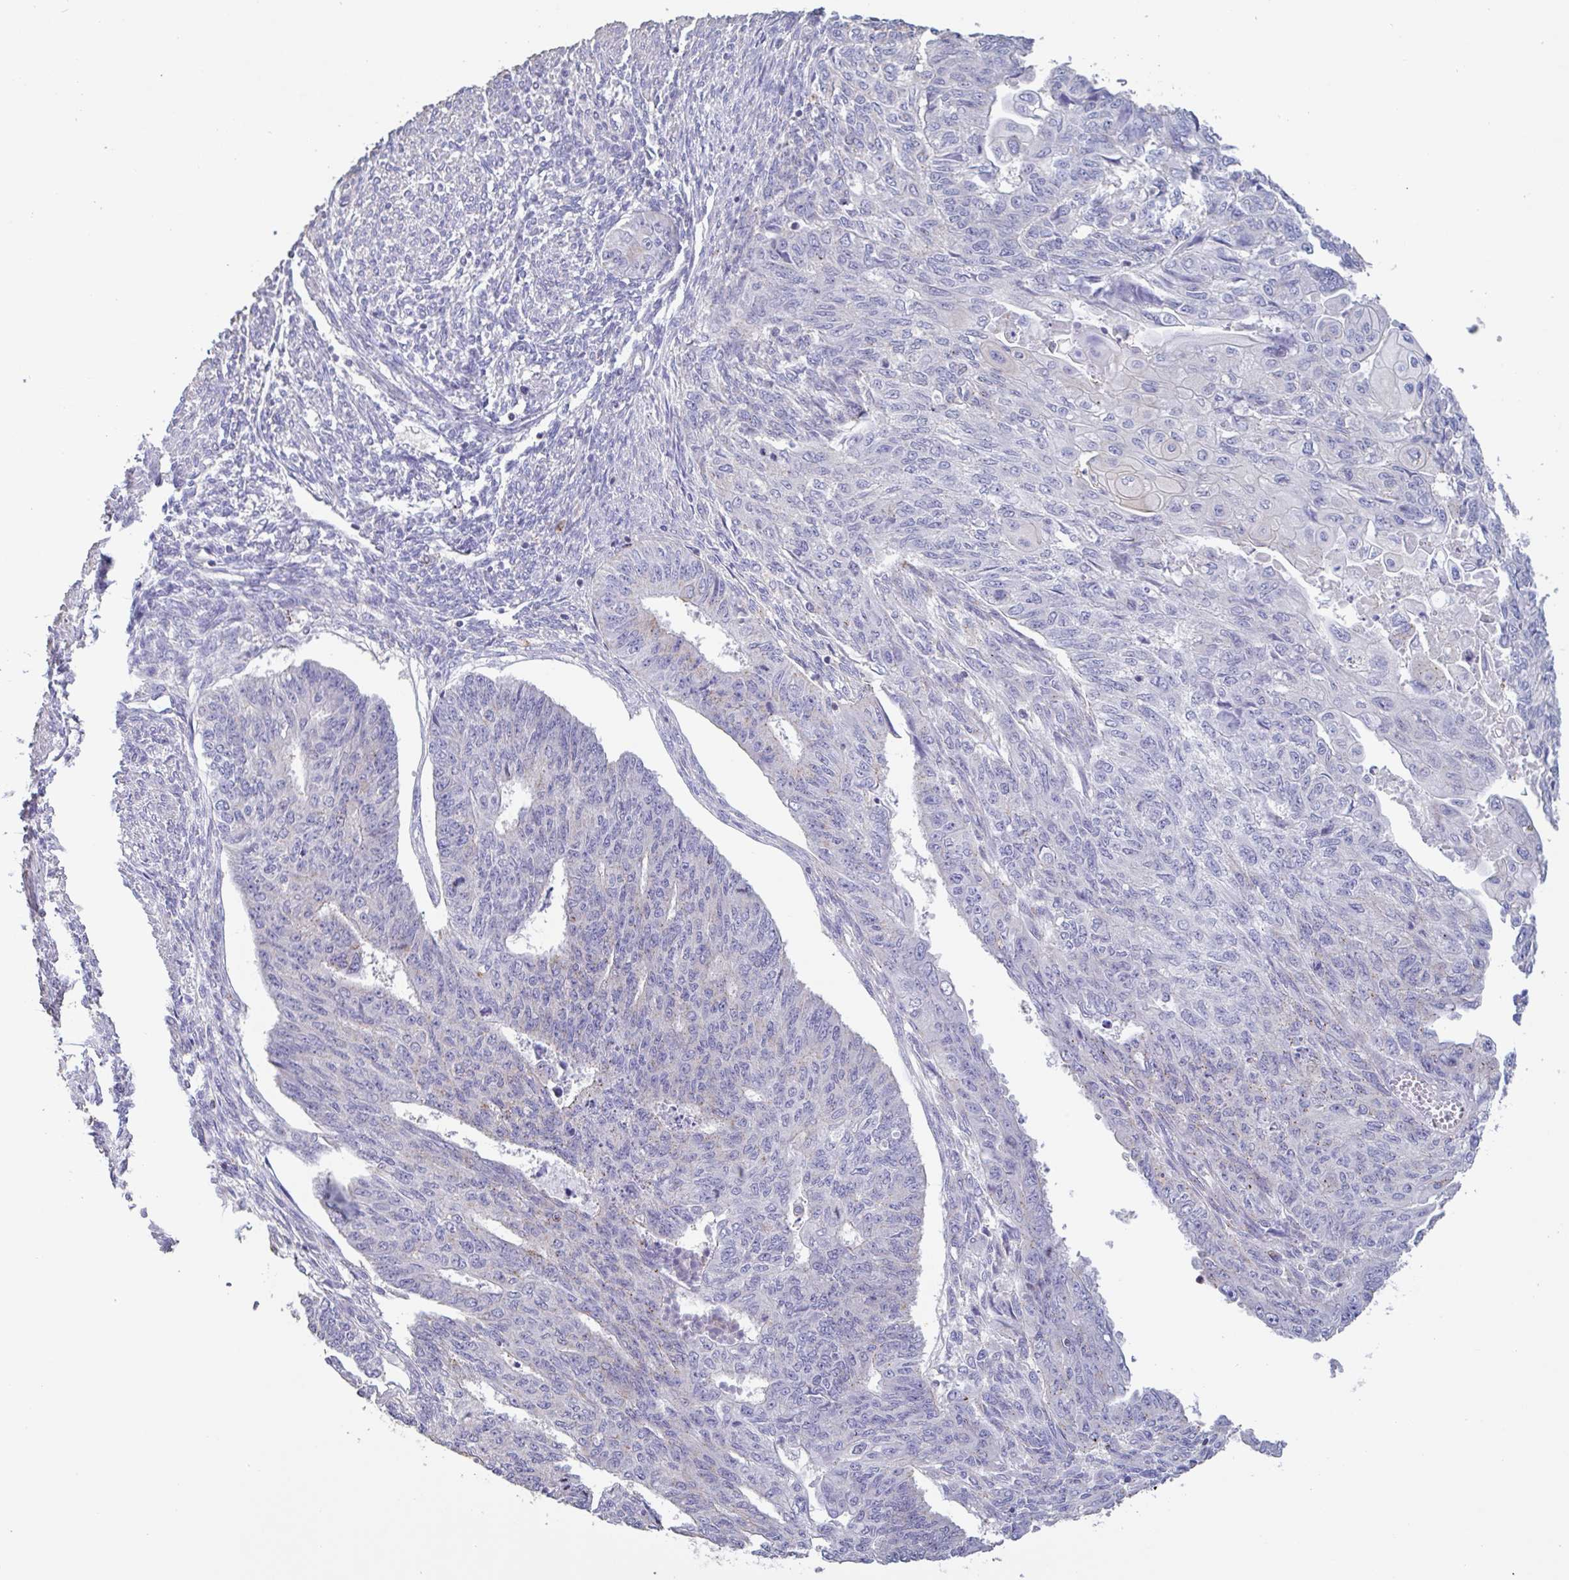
{"staining": {"intensity": "negative", "quantity": "none", "location": "none"}, "tissue": "endometrial cancer", "cell_type": "Tumor cells", "image_type": "cancer", "snomed": [{"axis": "morphology", "description": "Adenocarcinoma, NOS"}, {"axis": "topography", "description": "Endometrium"}], "caption": "Immunohistochemistry (IHC) histopathology image of human adenocarcinoma (endometrial) stained for a protein (brown), which displays no expression in tumor cells.", "gene": "CHMP5", "patient": {"sex": "female", "age": 32}}